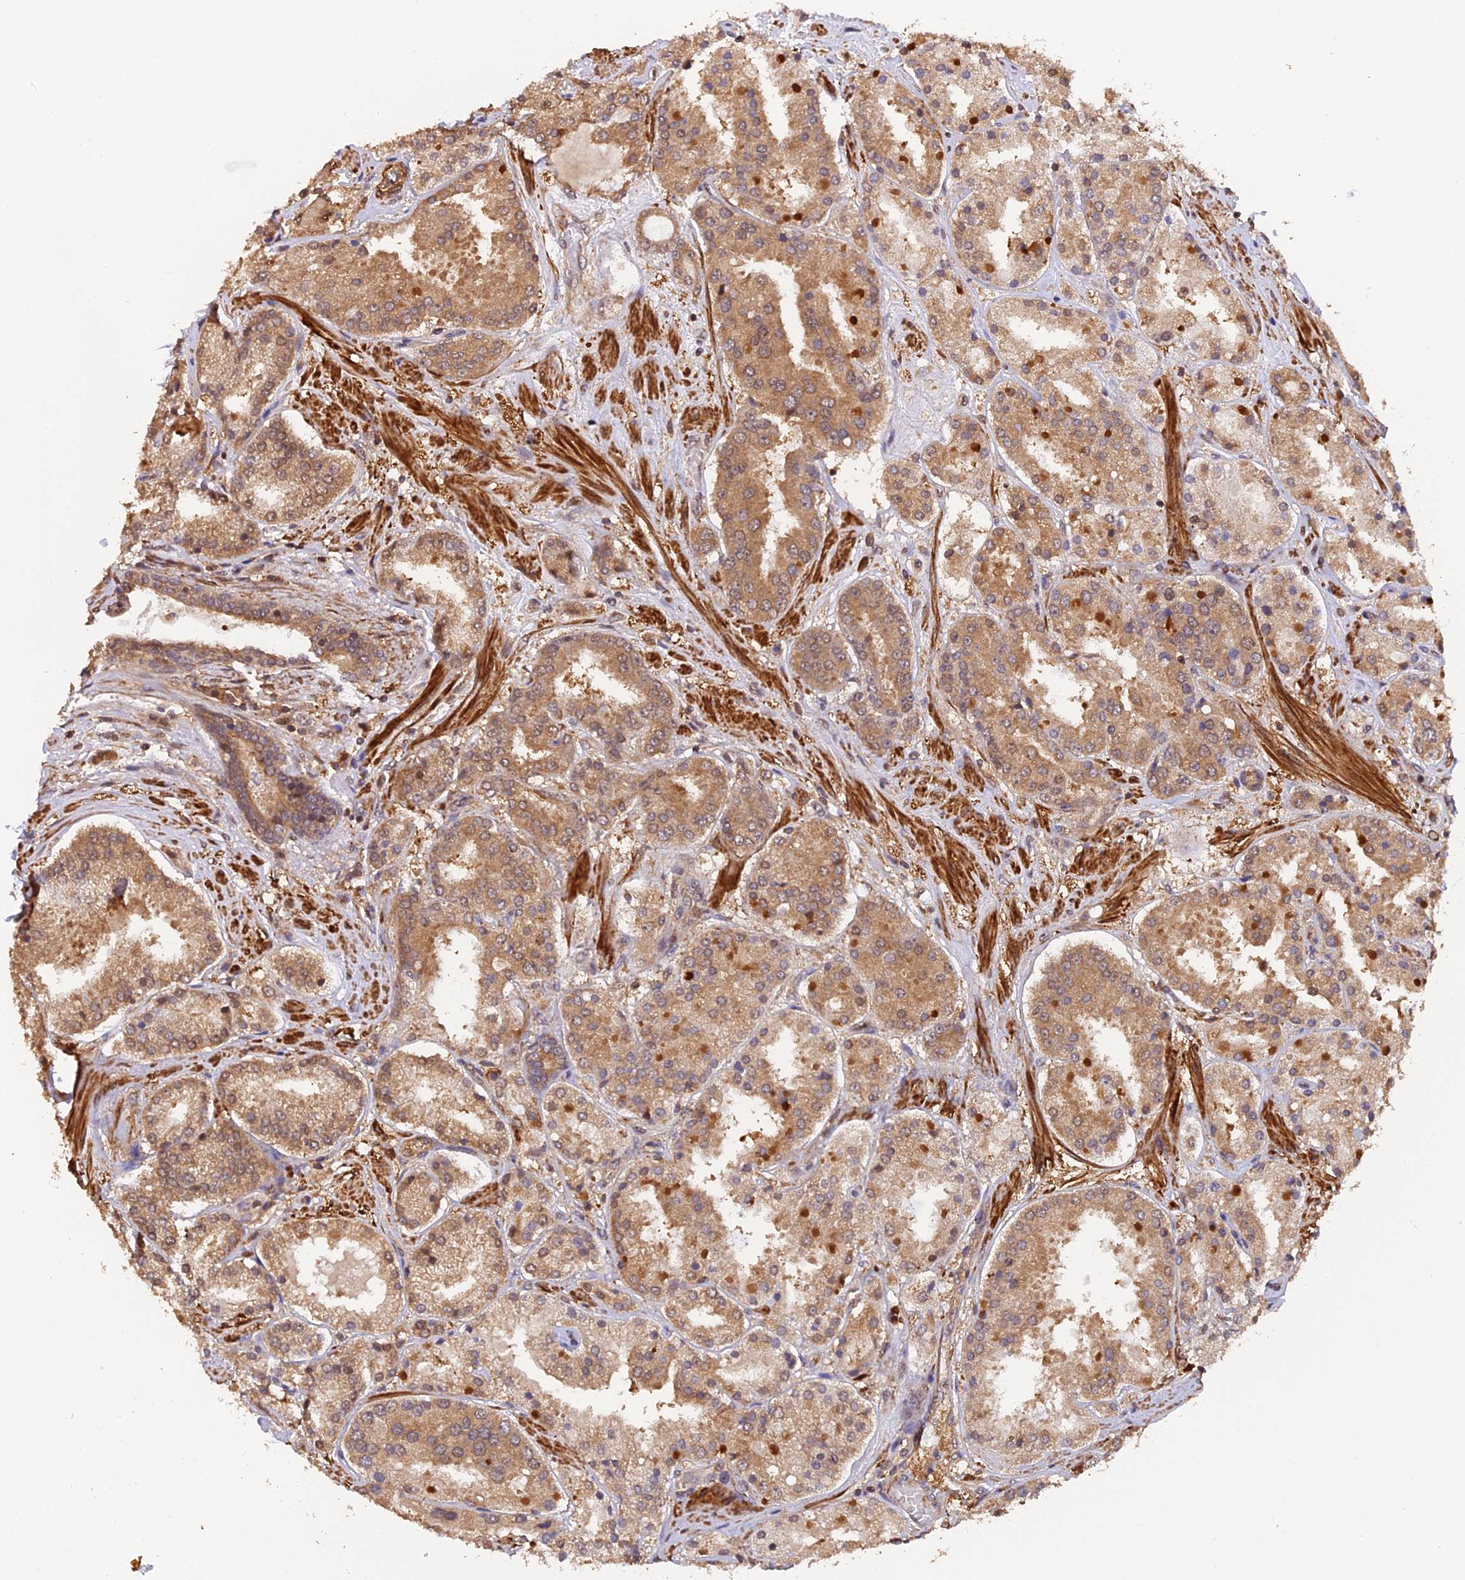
{"staining": {"intensity": "moderate", "quantity": ">75%", "location": "cytoplasmic/membranous"}, "tissue": "prostate cancer", "cell_type": "Tumor cells", "image_type": "cancer", "snomed": [{"axis": "morphology", "description": "Adenocarcinoma, High grade"}, {"axis": "topography", "description": "Prostate"}], "caption": "High-power microscopy captured an immunohistochemistry (IHC) image of adenocarcinoma (high-grade) (prostate), revealing moderate cytoplasmic/membranous staining in approximately >75% of tumor cells.", "gene": "PSMB3", "patient": {"sex": "male", "age": 63}}